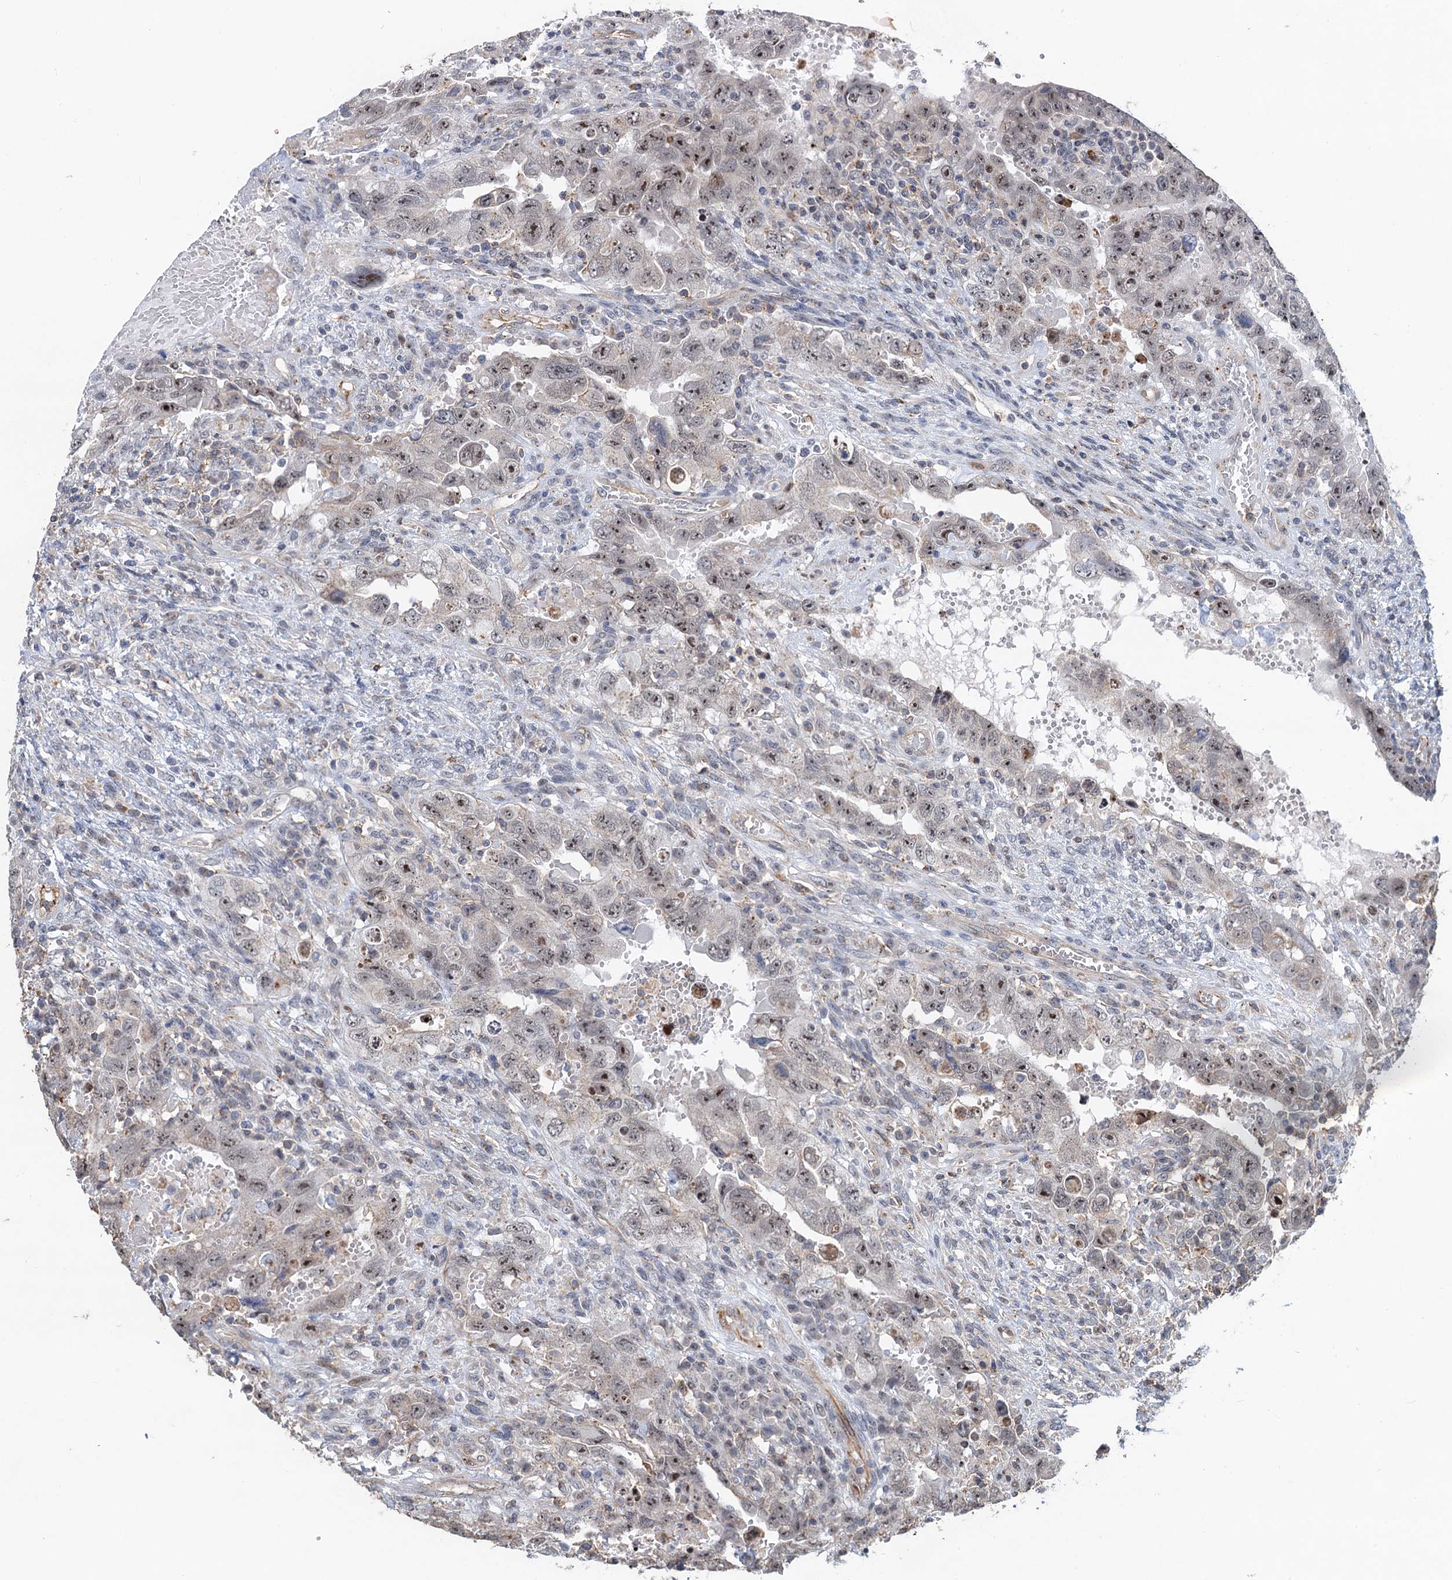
{"staining": {"intensity": "weak", "quantity": "25%-75%", "location": "nuclear"}, "tissue": "testis cancer", "cell_type": "Tumor cells", "image_type": "cancer", "snomed": [{"axis": "morphology", "description": "Carcinoma, Embryonal, NOS"}, {"axis": "topography", "description": "Testis"}], "caption": "Human testis embryonal carcinoma stained with a brown dye demonstrates weak nuclear positive expression in approximately 25%-75% of tumor cells.", "gene": "TMA16", "patient": {"sex": "male", "age": 26}}